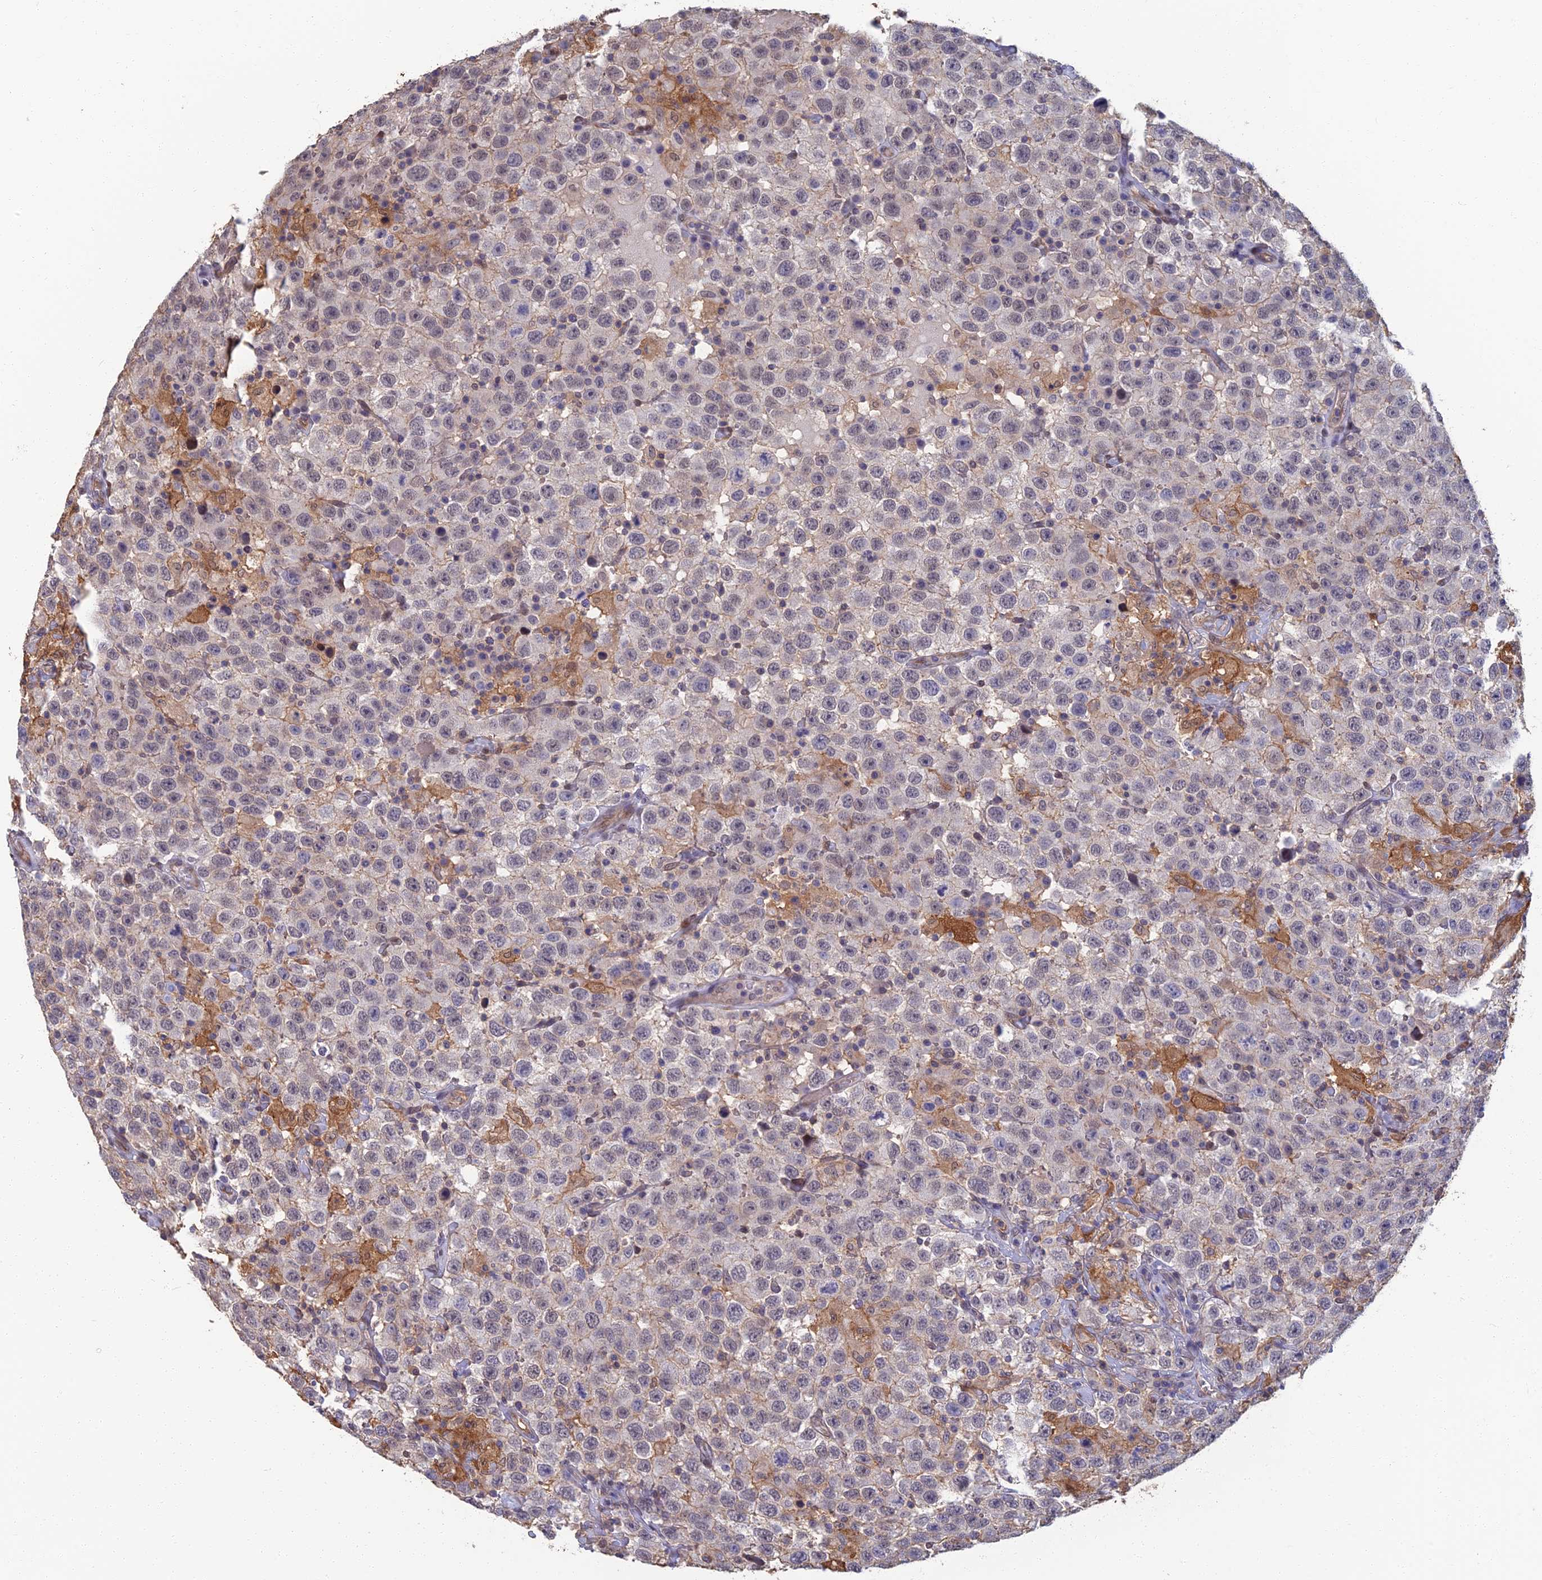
{"staining": {"intensity": "negative", "quantity": "none", "location": "none"}, "tissue": "testis cancer", "cell_type": "Tumor cells", "image_type": "cancer", "snomed": [{"axis": "morphology", "description": "Seminoma, NOS"}, {"axis": "topography", "description": "Testis"}], "caption": "Tumor cells are negative for protein expression in human testis cancer (seminoma).", "gene": "LRRN3", "patient": {"sex": "male", "age": 41}}